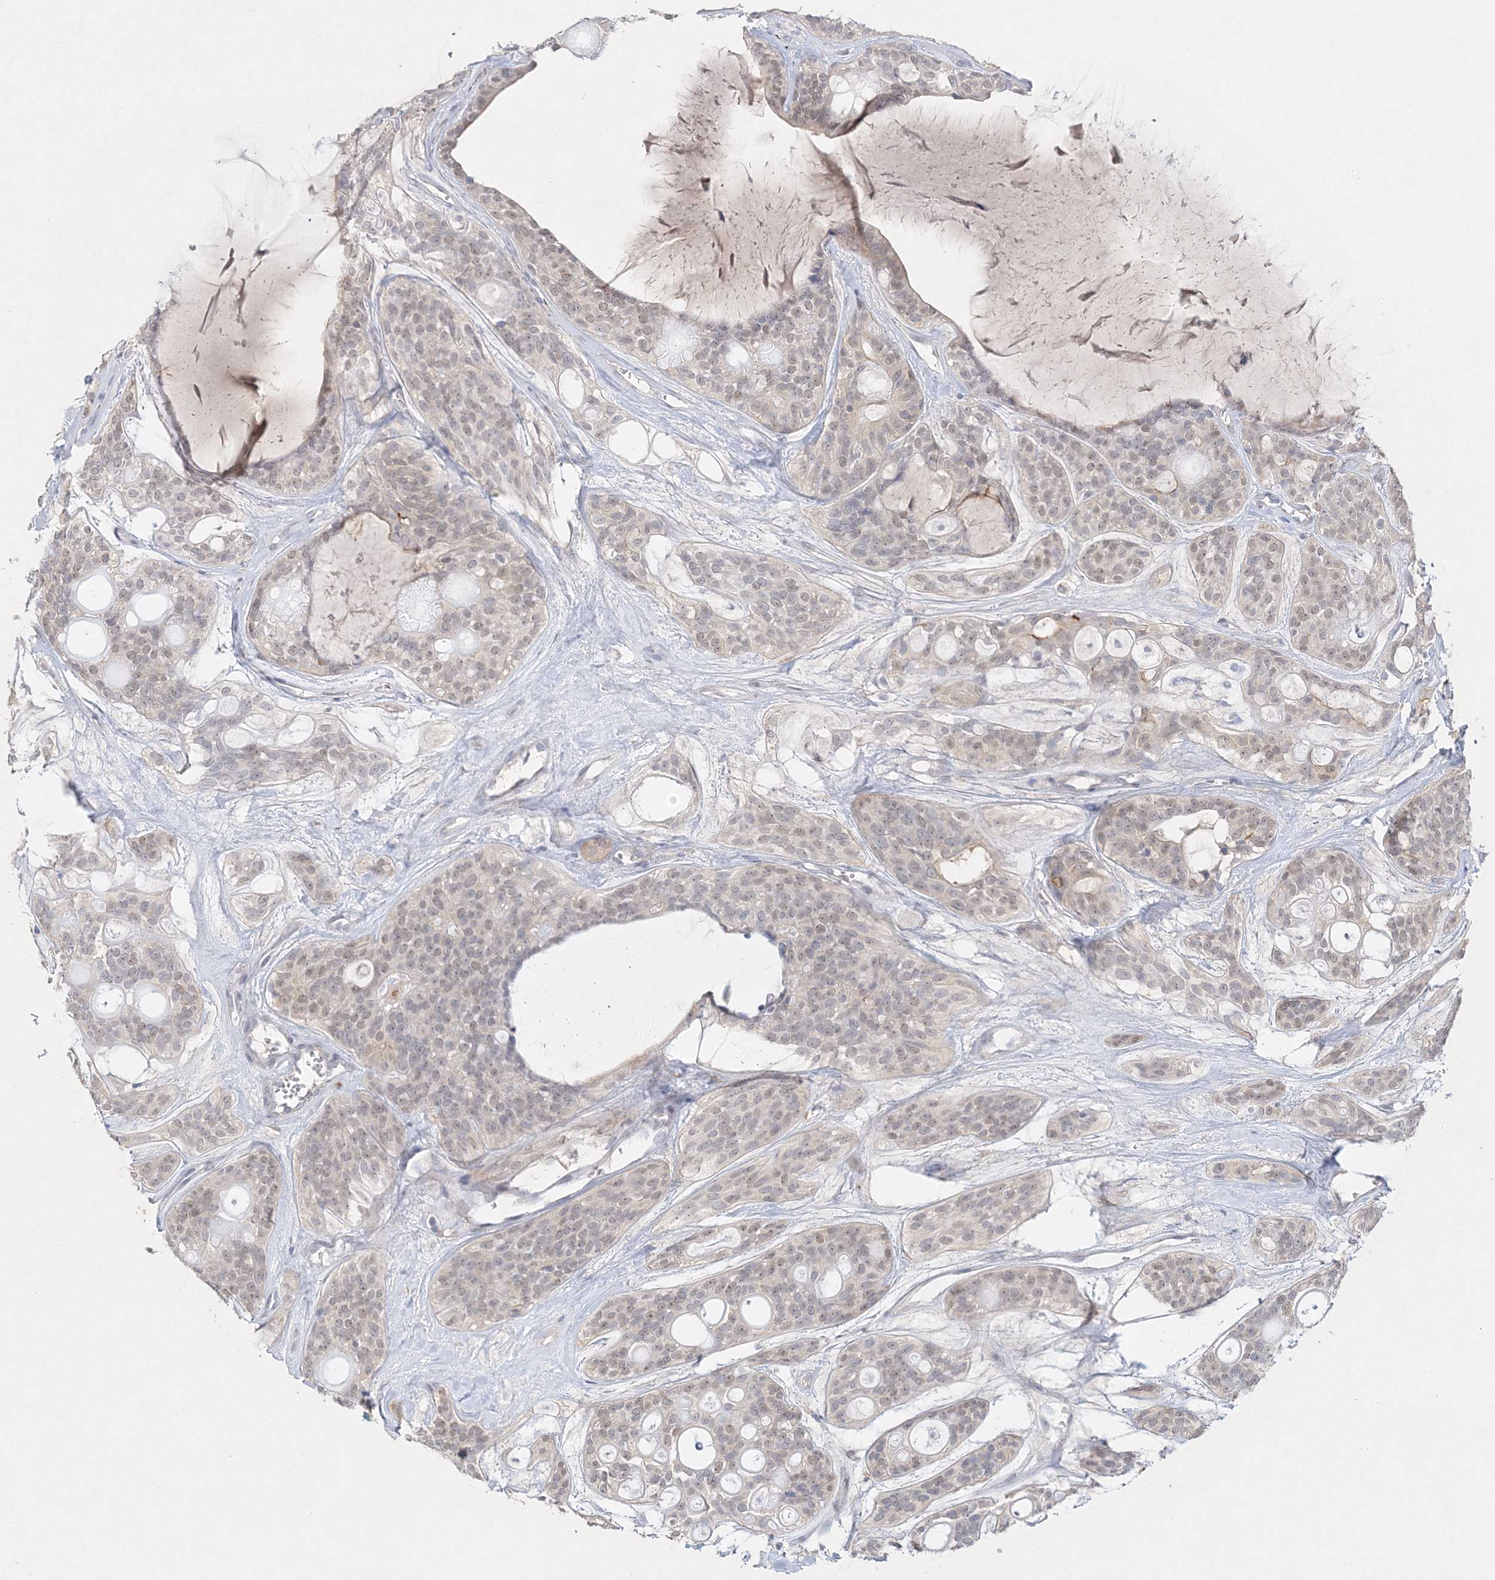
{"staining": {"intensity": "weak", "quantity": ">75%", "location": "nuclear"}, "tissue": "head and neck cancer", "cell_type": "Tumor cells", "image_type": "cancer", "snomed": [{"axis": "morphology", "description": "Adenocarcinoma, NOS"}, {"axis": "topography", "description": "Head-Neck"}], "caption": "Protein expression analysis of adenocarcinoma (head and neck) shows weak nuclear expression in approximately >75% of tumor cells.", "gene": "MAT2B", "patient": {"sex": "male", "age": 66}}